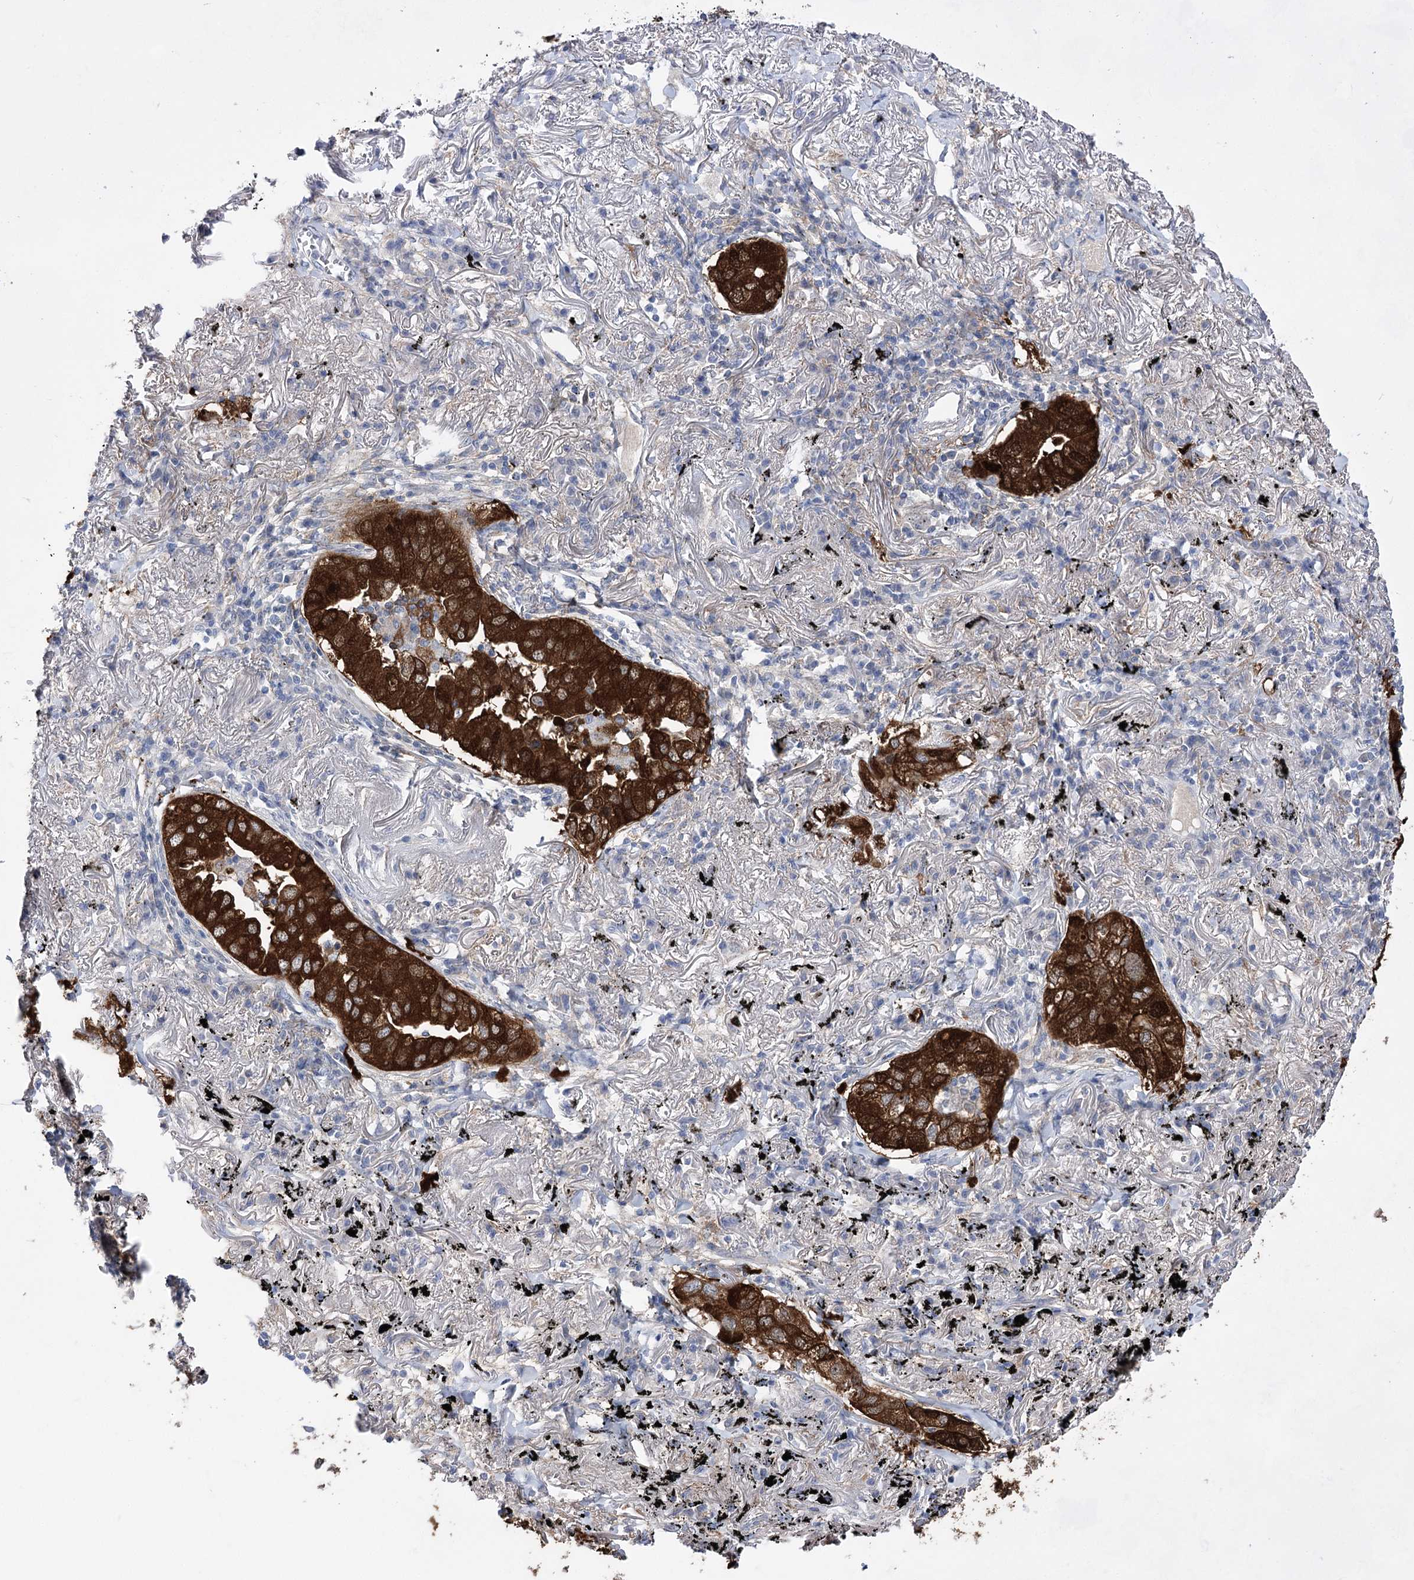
{"staining": {"intensity": "strong", "quantity": ">75%", "location": "cytoplasmic/membranous"}, "tissue": "lung cancer", "cell_type": "Tumor cells", "image_type": "cancer", "snomed": [{"axis": "morphology", "description": "Adenocarcinoma, NOS"}, {"axis": "topography", "description": "Lung"}], "caption": "About >75% of tumor cells in lung adenocarcinoma demonstrate strong cytoplasmic/membranous protein expression as visualized by brown immunohistochemical staining.", "gene": "UGDH", "patient": {"sex": "male", "age": 65}}